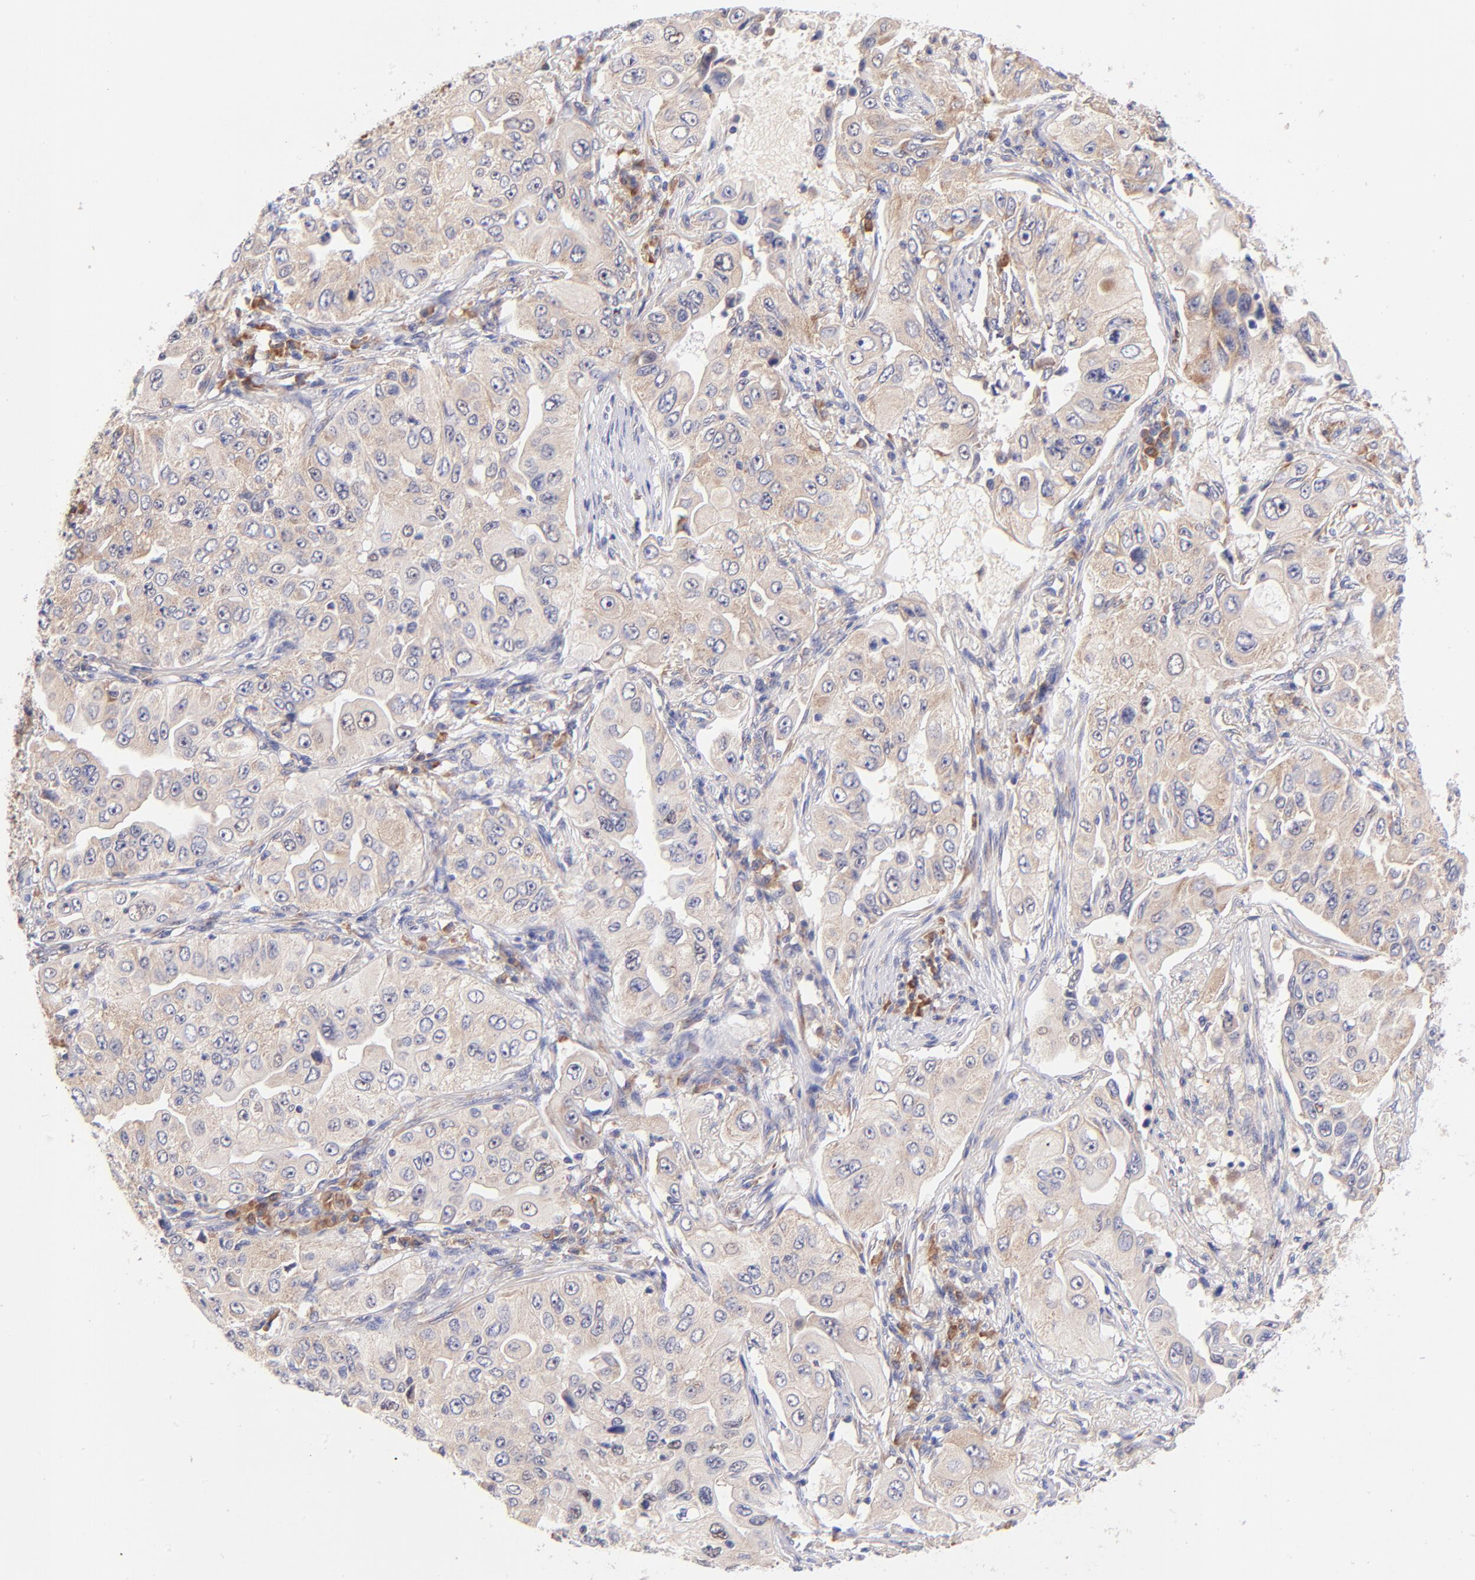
{"staining": {"intensity": "weak", "quantity": ">75%", "location": "cytoplasmic/membranous"}, "tissue": "lung cancer", "cell_type": "Tumor cells", "image_type": "cancer", "snomed": [{"axis": "morphology", "description": "Adenocarcinoma, NOS"}, {"axis": "topography", "description": "Lung"}], "caption": "Immunohistochemical staining of lung cancer (adenocarcinoma) displays low levels of weak cytoplasmic/membranous positivity in about >75% of tumor cells.", "gene": "RPL11", "patient": {"sex": "male", "age": 84}}